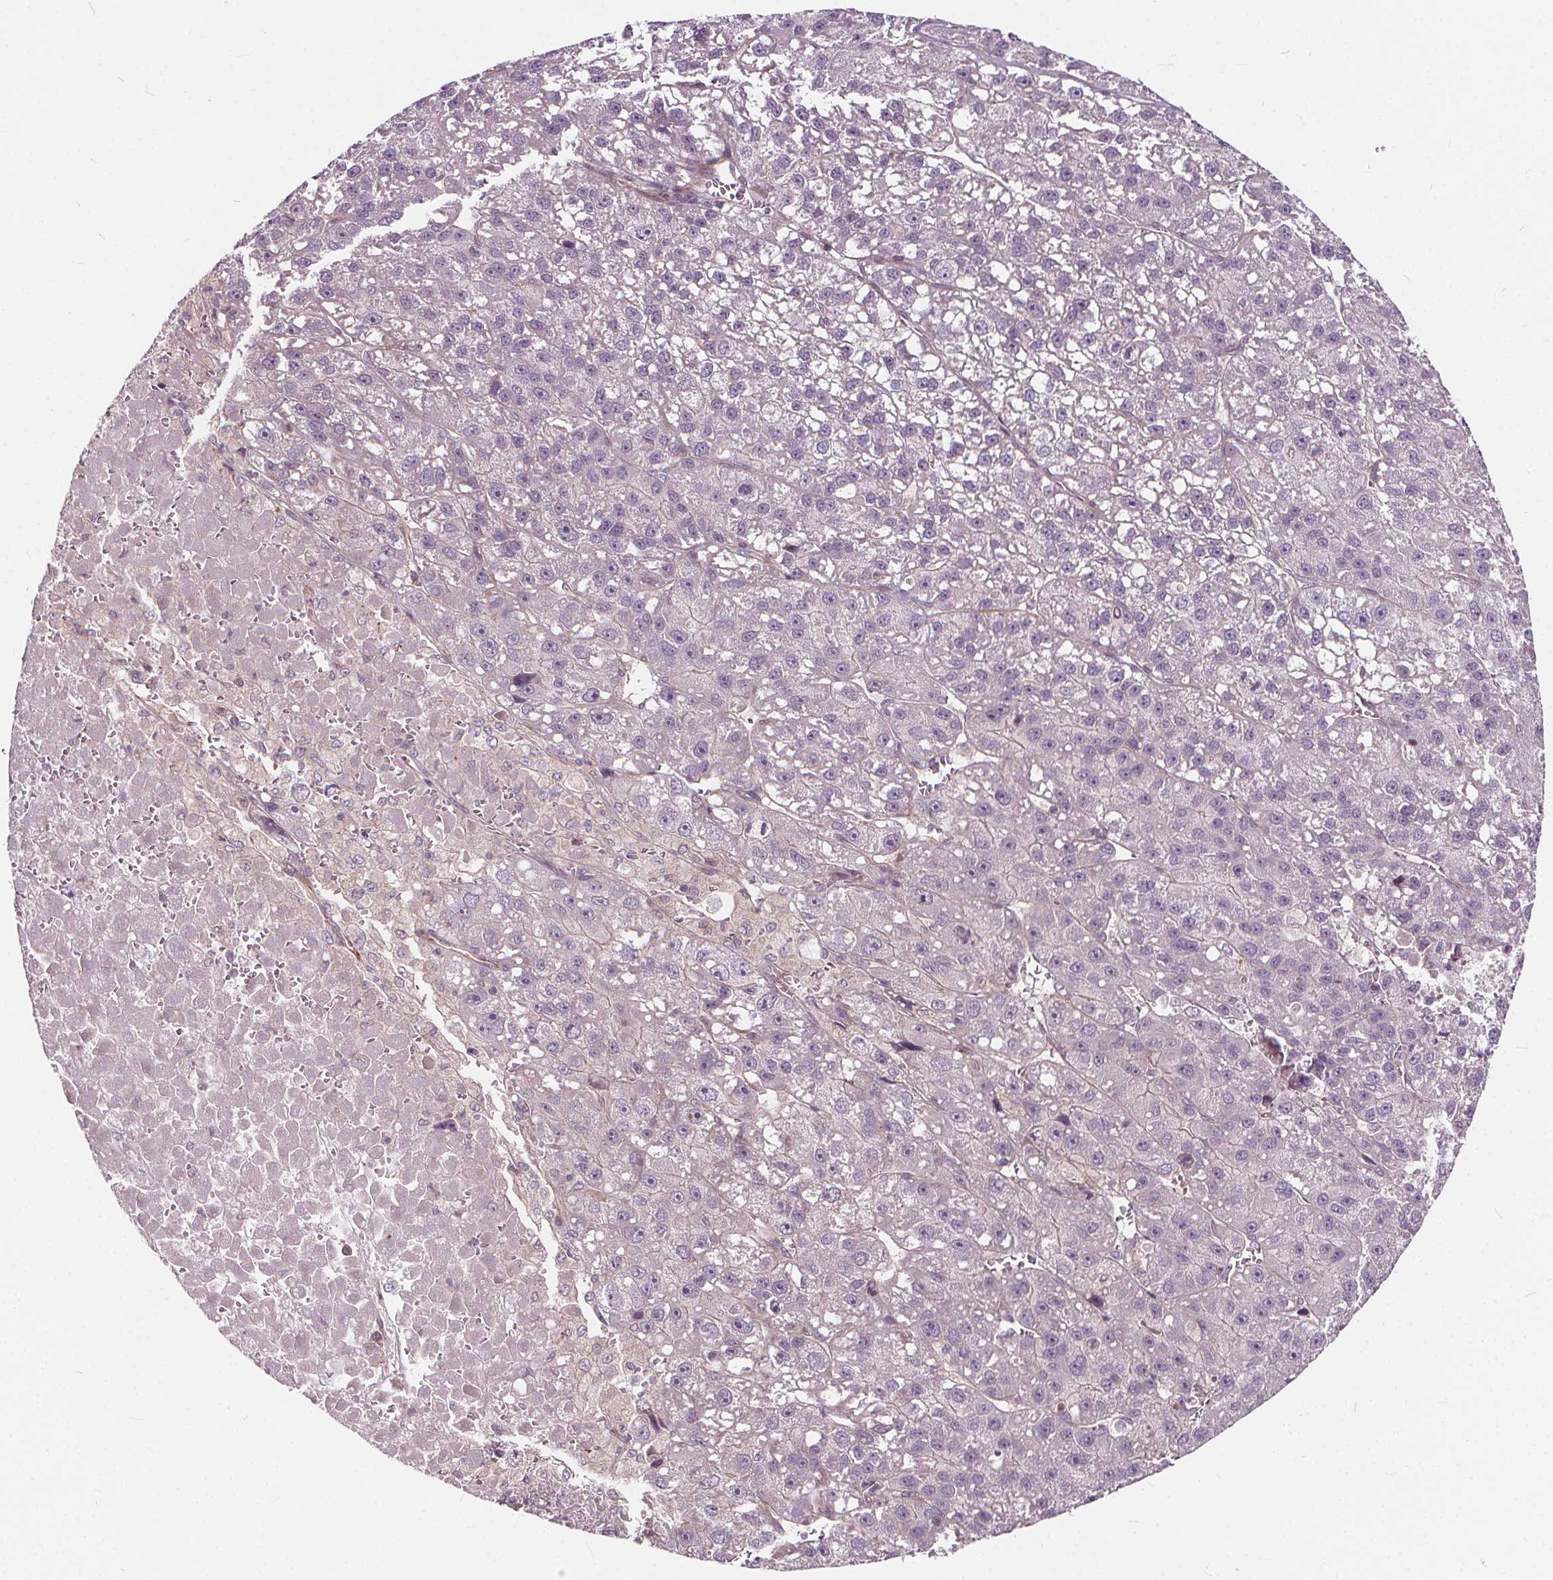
{"staining": {"intensity": "negative", "quantity": "none", "location": "none"}, "tissue": "liver cancer", "cell_type": "Tumor cells", "image_type": "cancer", "snomed": [{"axis": "morphology", "description": "Carcinoma, Hepatocellular, NOS"}, {"axis": "topography", "description": "Liver"}], "caption": "High power microscopy histopathology image of an immunohistochemistry photomicrograph of liver hepatocellular carcinoma, revealing no significant expression in tumor cells. Brightfield microscopy of immunohistochemistry (IHC) stained with DAB (brown) and hematoxylin (blue), captured at high magnification.", "gene": "INPP5E", "patient": {"sex": "female", "age": 70}}